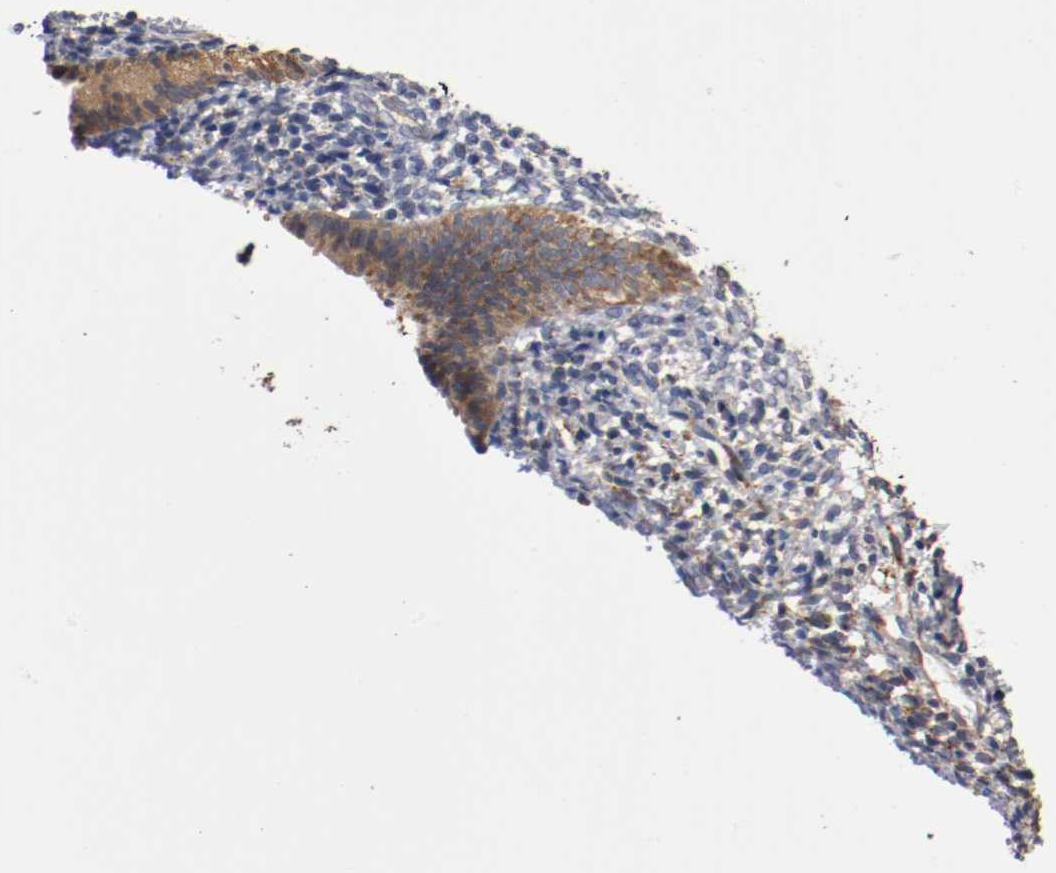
{"staining": {"intensity": "negative", "quantity": "none", "location": "none"}, "tissue": "endometrium", "cell_type": "Cells in endometrial stroma", "image_type": "normal", "snomed": [{"axis": "morphology", "description": "Normal tissue, NOS"}, {"axis": "topography", "description": "Endometrium"}], "caption": "Histopathology image shows no significant protein staining in cells in endometrial stroma of benign endometrium. (Stains: DAB immunohistochemistry (IHC) with hematoxylin counter stain, Microscopy: brightfield microscopy at high magnification).", "gene": "TNFSF12", "patient": {"sex": "female", "age": 57}}